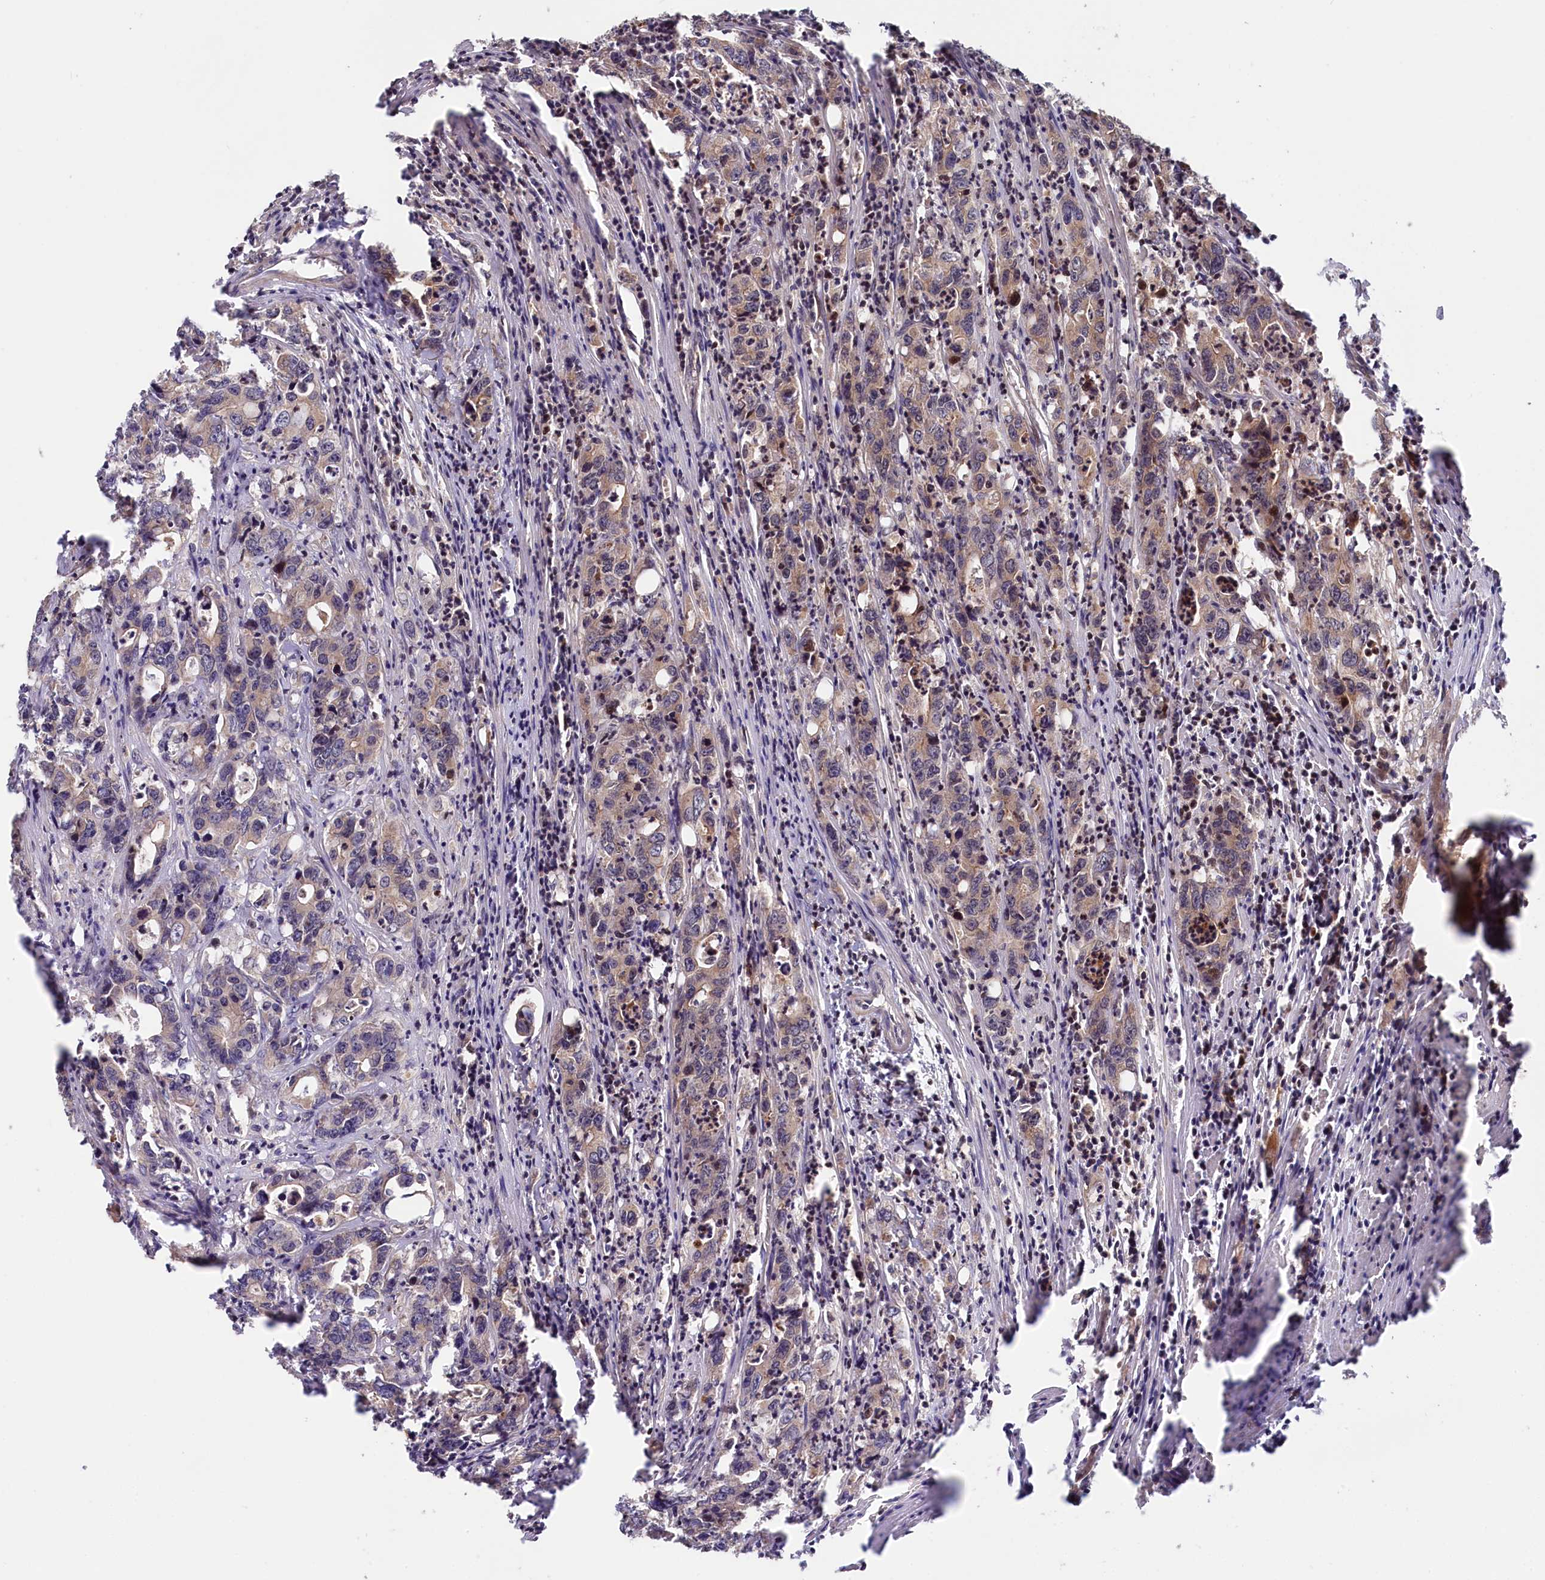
{"staining": {"intensity": "weak", "quantity": "25%-75%", "location": "cytoplasmic/membranous"}, "tissue": "colorectal cancer", "cell_type": "Tumor cells", "image_type": "cancer", "snomed": [{"axis": "morphology", "description": "Adenocarcinoma, NOS"}, {"axis": "topography", "description": "Colon"}], "caption": "Colorectal cancer (adenocarcinoma) stained with a protein marker displays weak staining in tumor cells.", "gene": "NEDD1", "patient": {"sex": "female", "age": 75}}